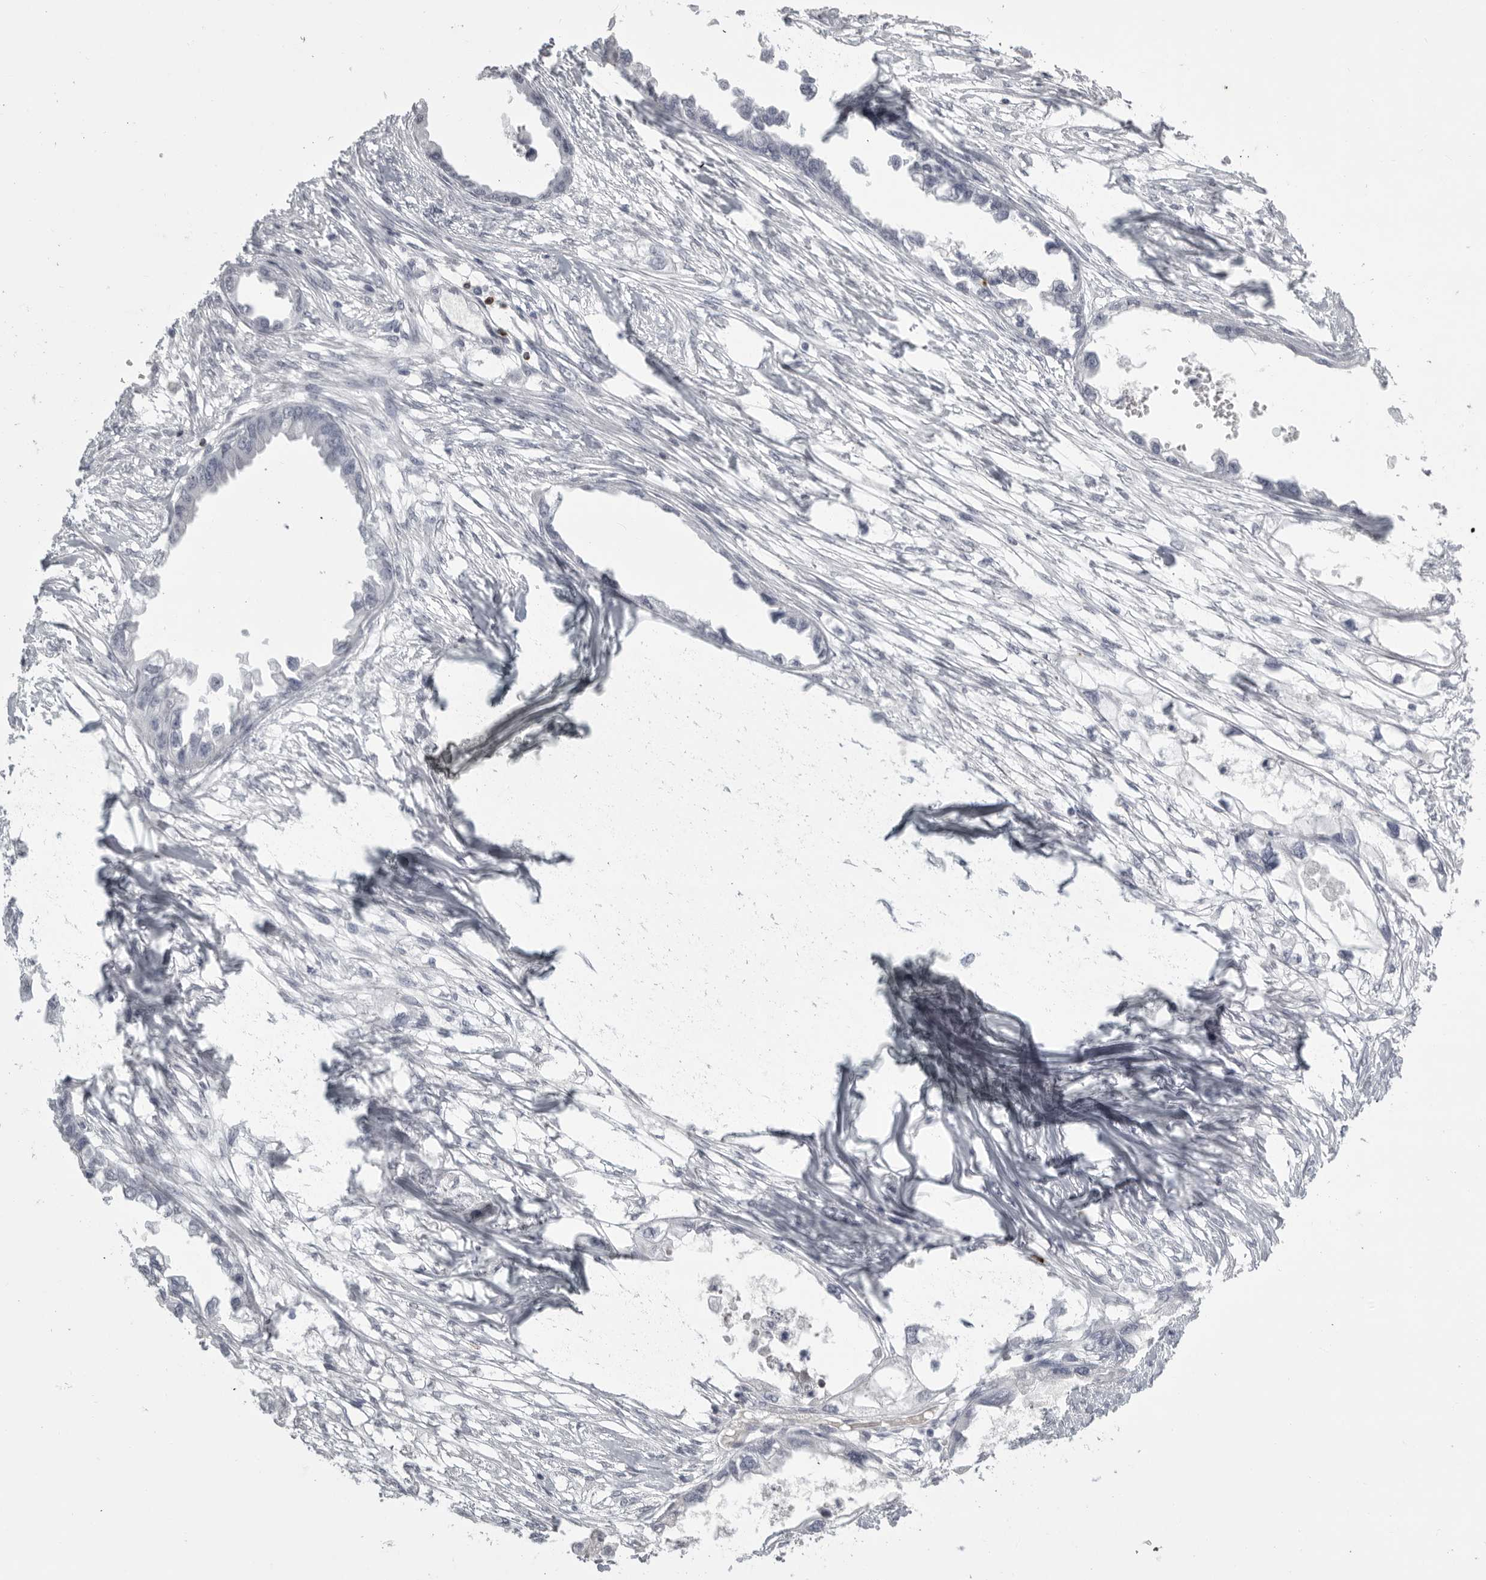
{"staining": {"intensity": "negative", "quantity": "none", "location": "none"}, "tissue": "endometrial cancer", "cell_type": "Tumor cells", "image_type": "cancer", "snomed": [{"axis": "morphology", "description": "Adenocarcinoma, NOS"}, {"axis": "morphology", "description": "Adenocarcinoma, metastatic, NOS"}, {"axis": "topography", "description": "Adipose tissue"}, {"axis": "topography", "description": "Endometrium"}], "caption": "Endometrial cancer (adenocarcinoma) was stained to show a protein in brown. There is no significant positivity in tumor cells.", "gene": "GNLY", "patient": {"sex": "female", "age": 67}}